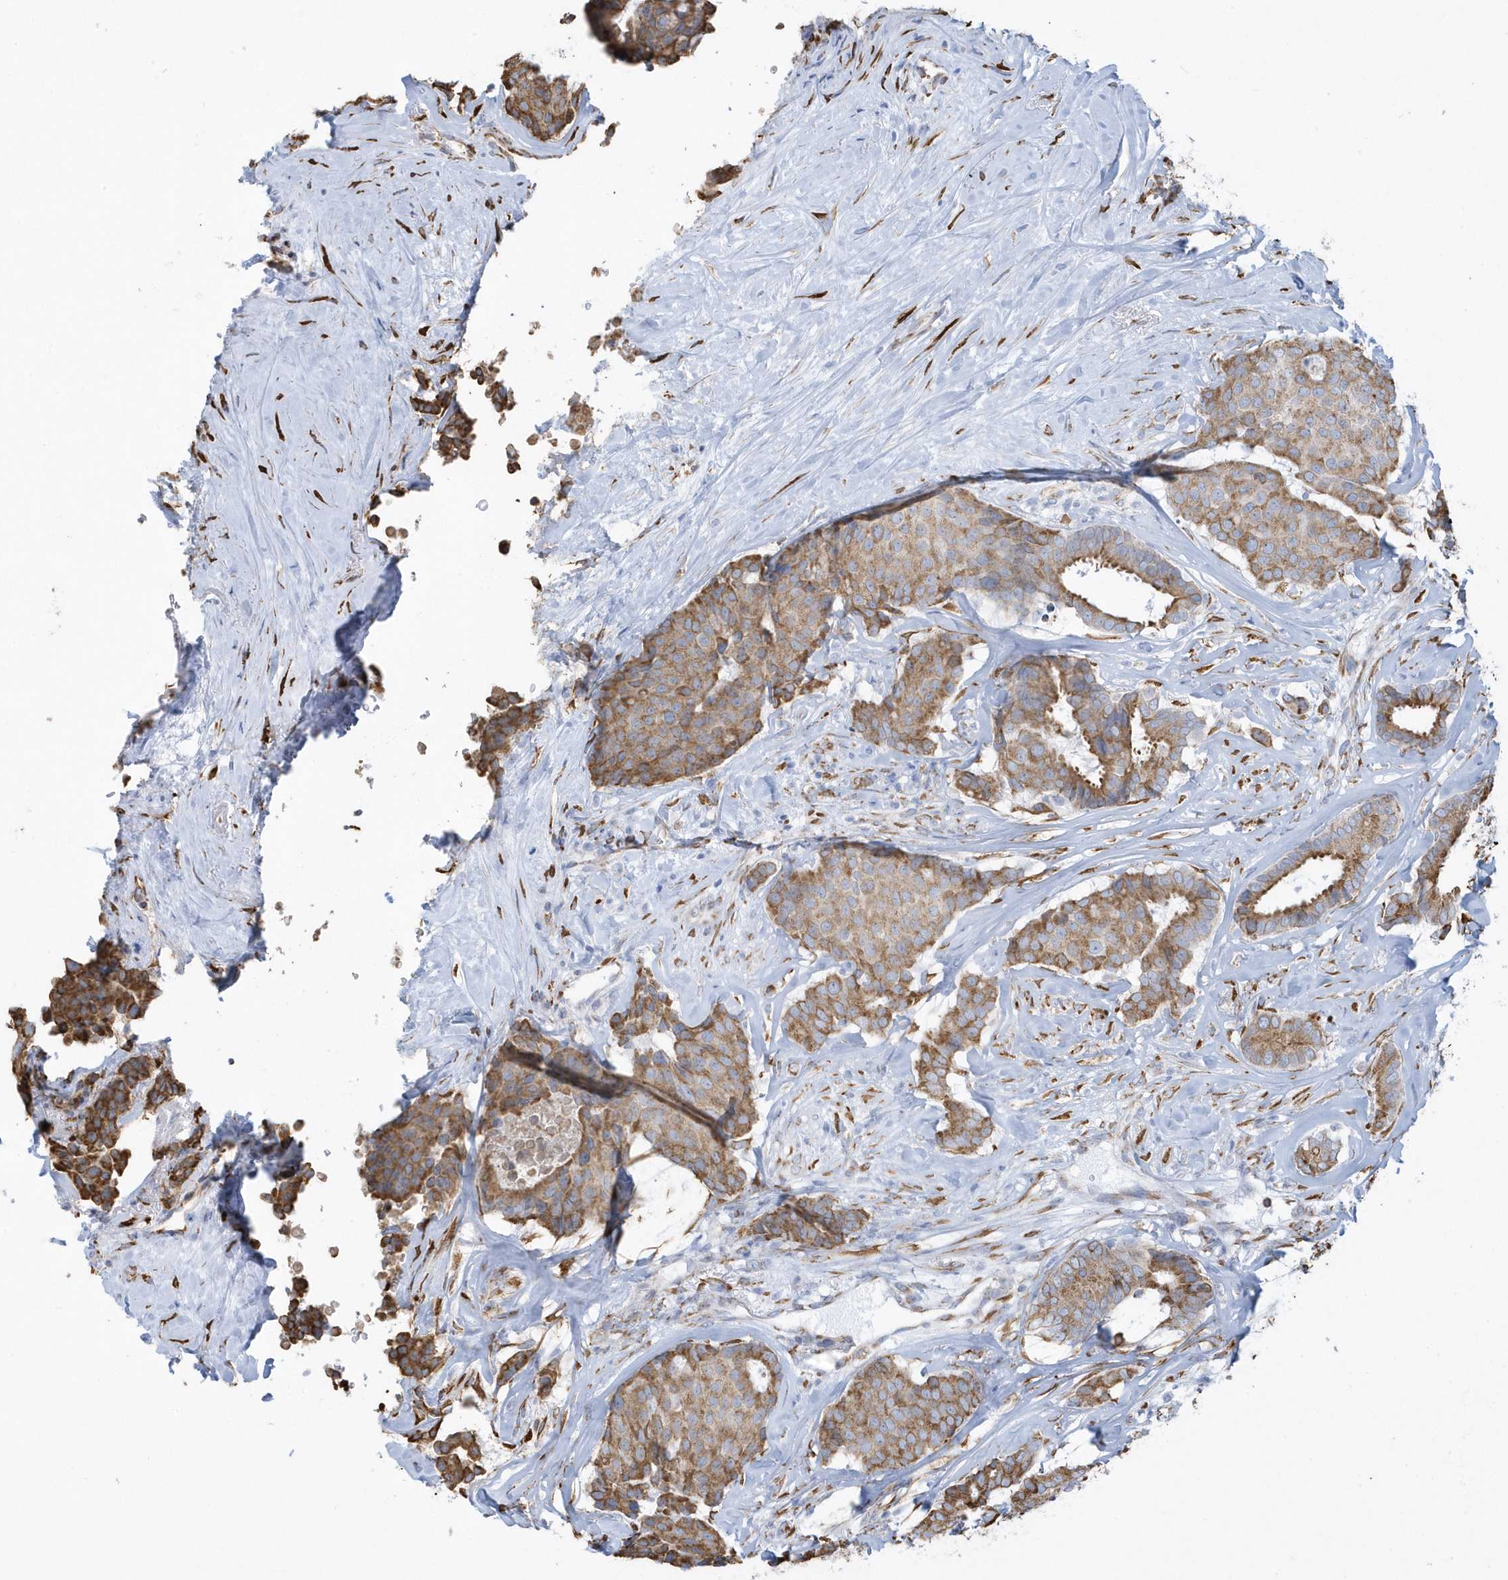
{"staining": {"intensity": "moderate", "quantity": ">75%", "location": "cytoplasmic/membranous"}, "tissue": "breast cancer", "cell_type": "Tumor cells", "image_type": "cancer", "snomed": [{"axis": "morphology", "description": "Duct carcinoma"}, {"axis": "topography", "description": "Breast"}], "caption": "The immunohistochemical stain labels moderate cytoplasmic/membranous expression in tumor cells of infiltrating ductal carcinoma (breast) tissue.", "gene": "DCAF1", "patient": {"sex": "female", "age": 75}}